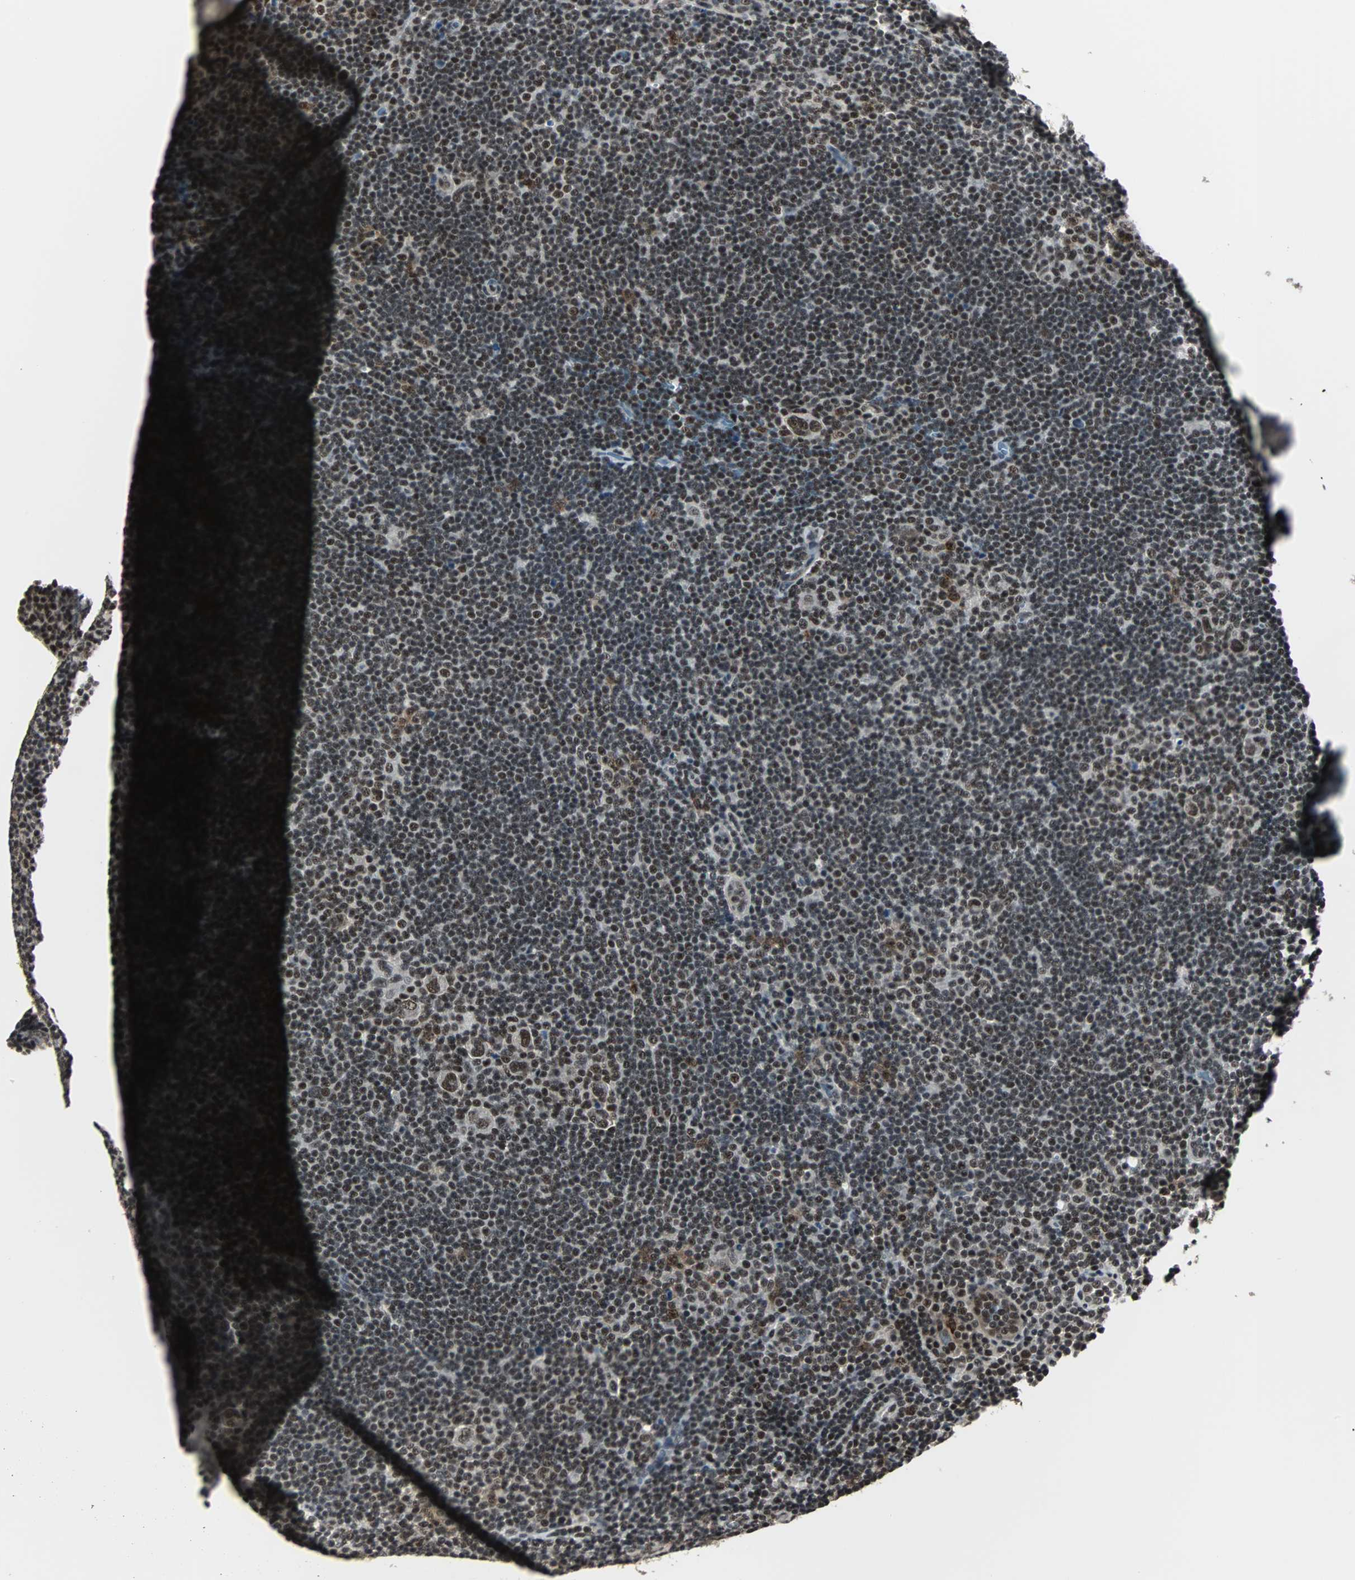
{"staining": {"intensity": "moderate", "quantity": ">75%", "location": "nuclear"}, "tissue": "lymphoma", "cell_type": "Tumor cells", "image_type": "cancer", "snomed": [{"axis": "morphology", "description": "Hodgkin's disease, NOS"}, {"axis": "topography", "description": "Lymph node"}], "caption": "Hodgkin's disease was stained to show a protein in brown. There is medium levels of moderate nuclear positivity in about >75% of tumor cells.", "gene": "MKX", "patient": {"sex": "female", "age": 57}}